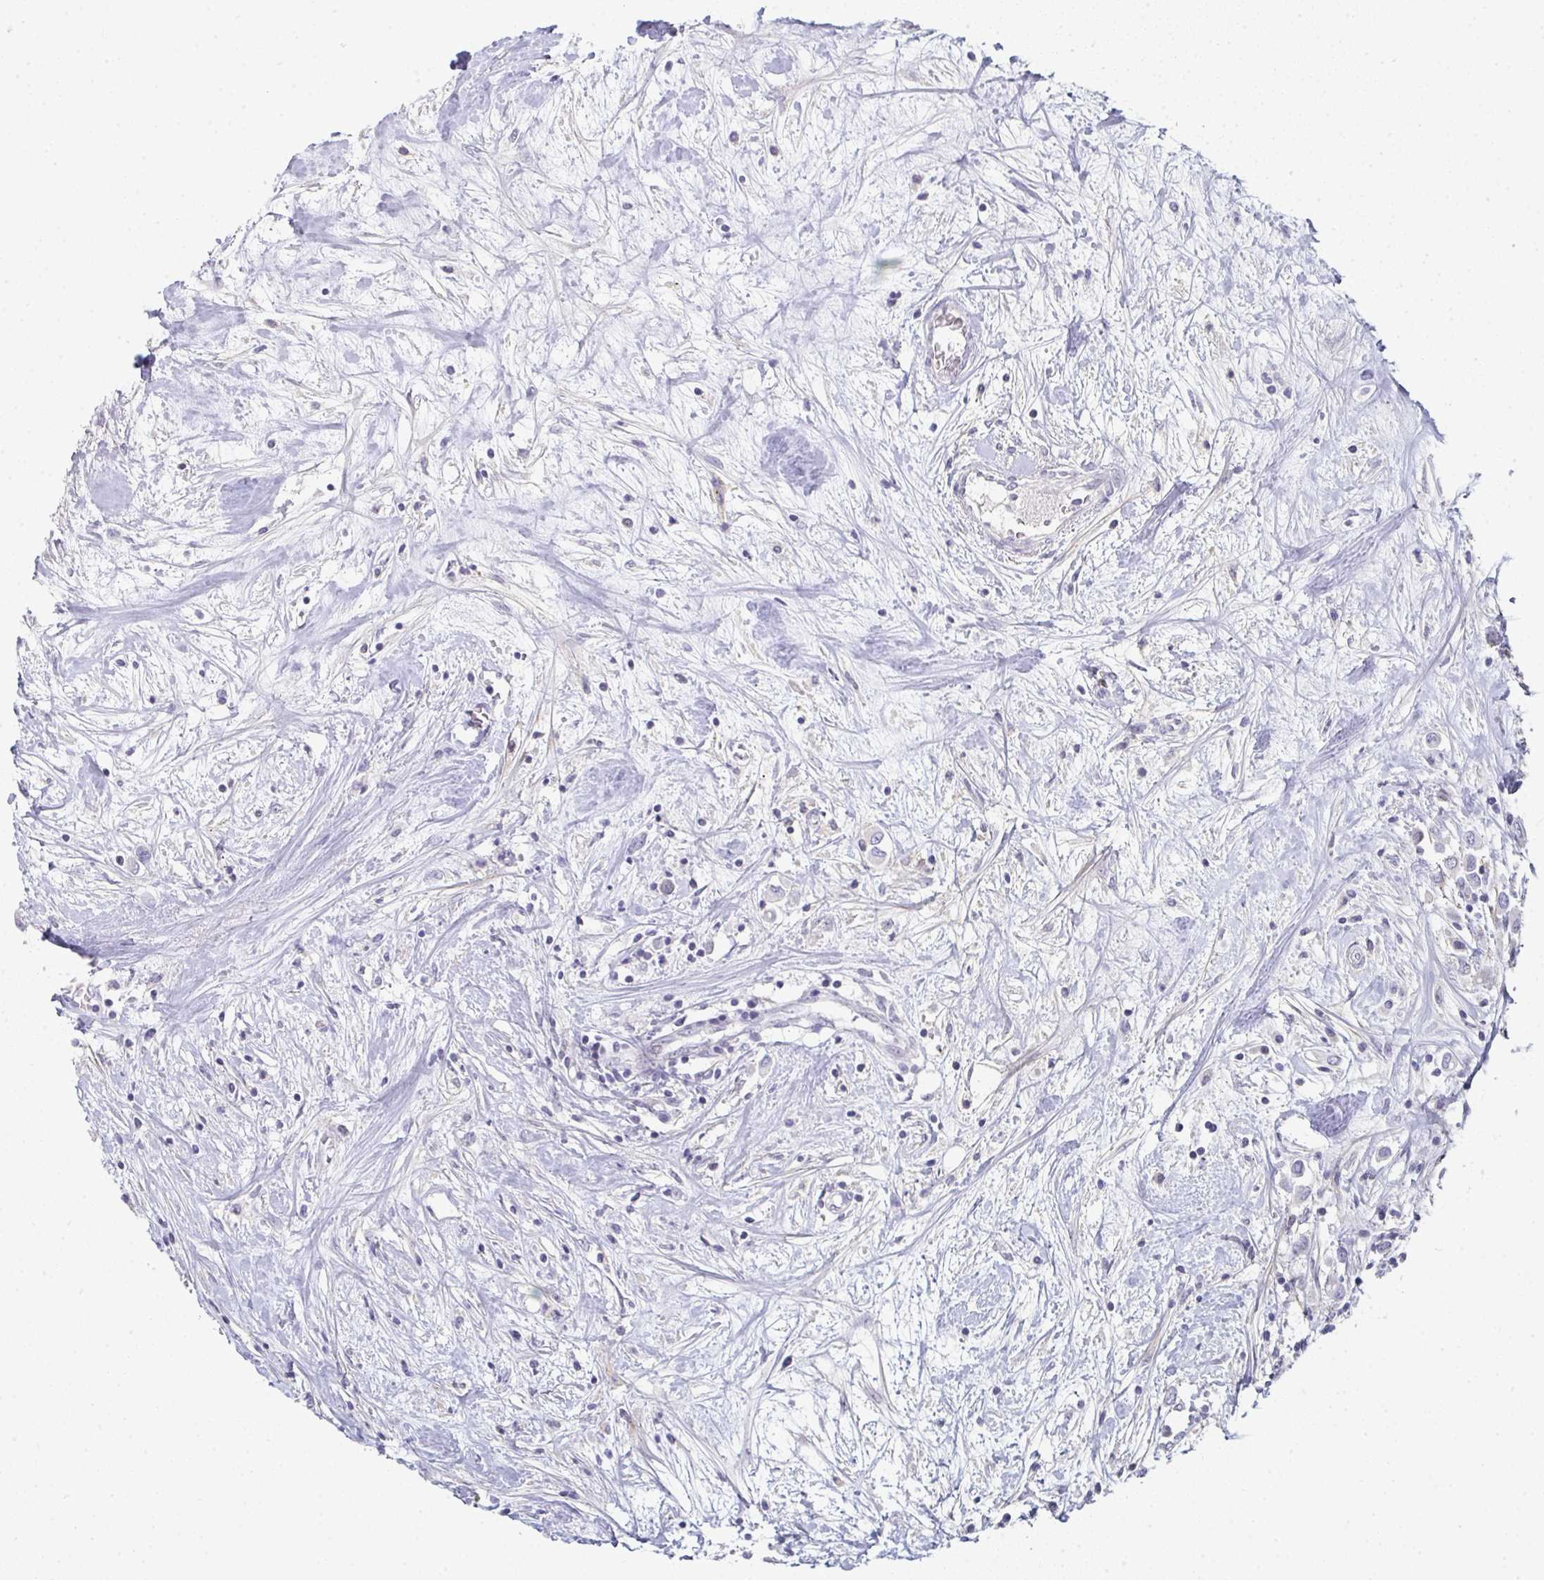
{"staining": {"intensity": "negative", "quantity": "none", "location": "none"}, "tissue": "breast cancer", "cell_type": "Tumor cells", "image_type": "cancer", "snomed": [{"axis": "morphology", "description": "Duct carcinoma"}, {"axis": "topography", "description": "Breast"}], "caption": "A high-resolution histopathology image shows immunohistochemistry staining of breast intraductal carcinoma, which shows no significant staining in tumor cells.", "gene": "A1CF", "patient": {"sex": "female", "age": 61}}